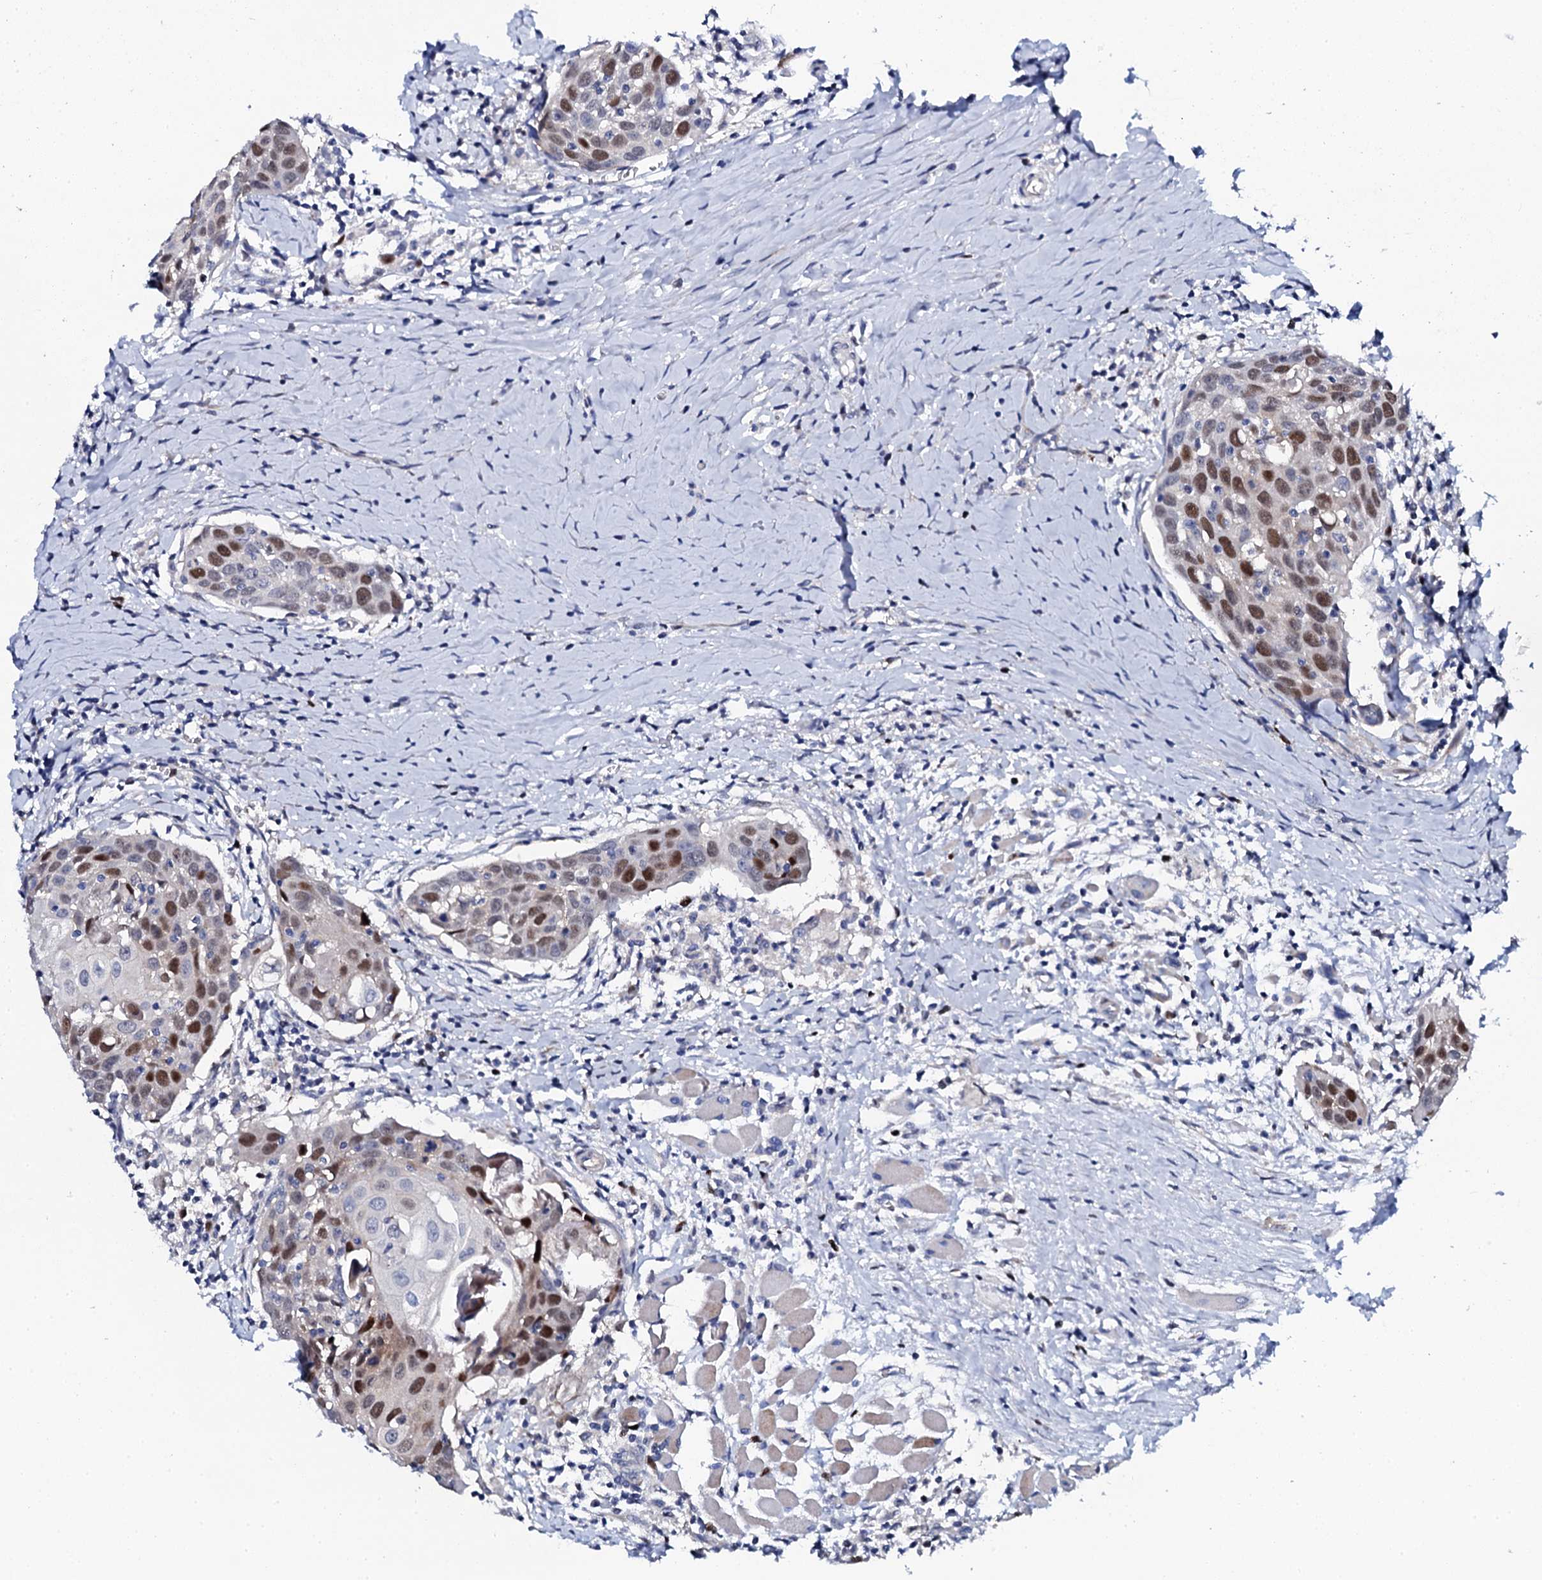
{"staining": {"intensity": "moderate", "quantity": "25%-75%", "location": "nuclear"}, "tissue": "head and neck cancer", "cell_type": "Tumor cells", "image_type": "cancer", "snomed": [{"axis": "morphology", "description": "Squamous cell carcinoma, NOS"}, {"axis": "topography", "description": "Oral tissue"}, {"axis": "topography", "description": "Head-Neck"}], "caption": "A high-resolution histopathology image shows immunohistochemistry (IHC) staining of head and neck cancer, which shows moderate nuclear positivity in approximately 25%-75% of tumor cells. (Brightfield microscopy of DAB IHC at high magnification).", "gene": "NUDT13", "patient": {"sex": "female", "age": 50}}